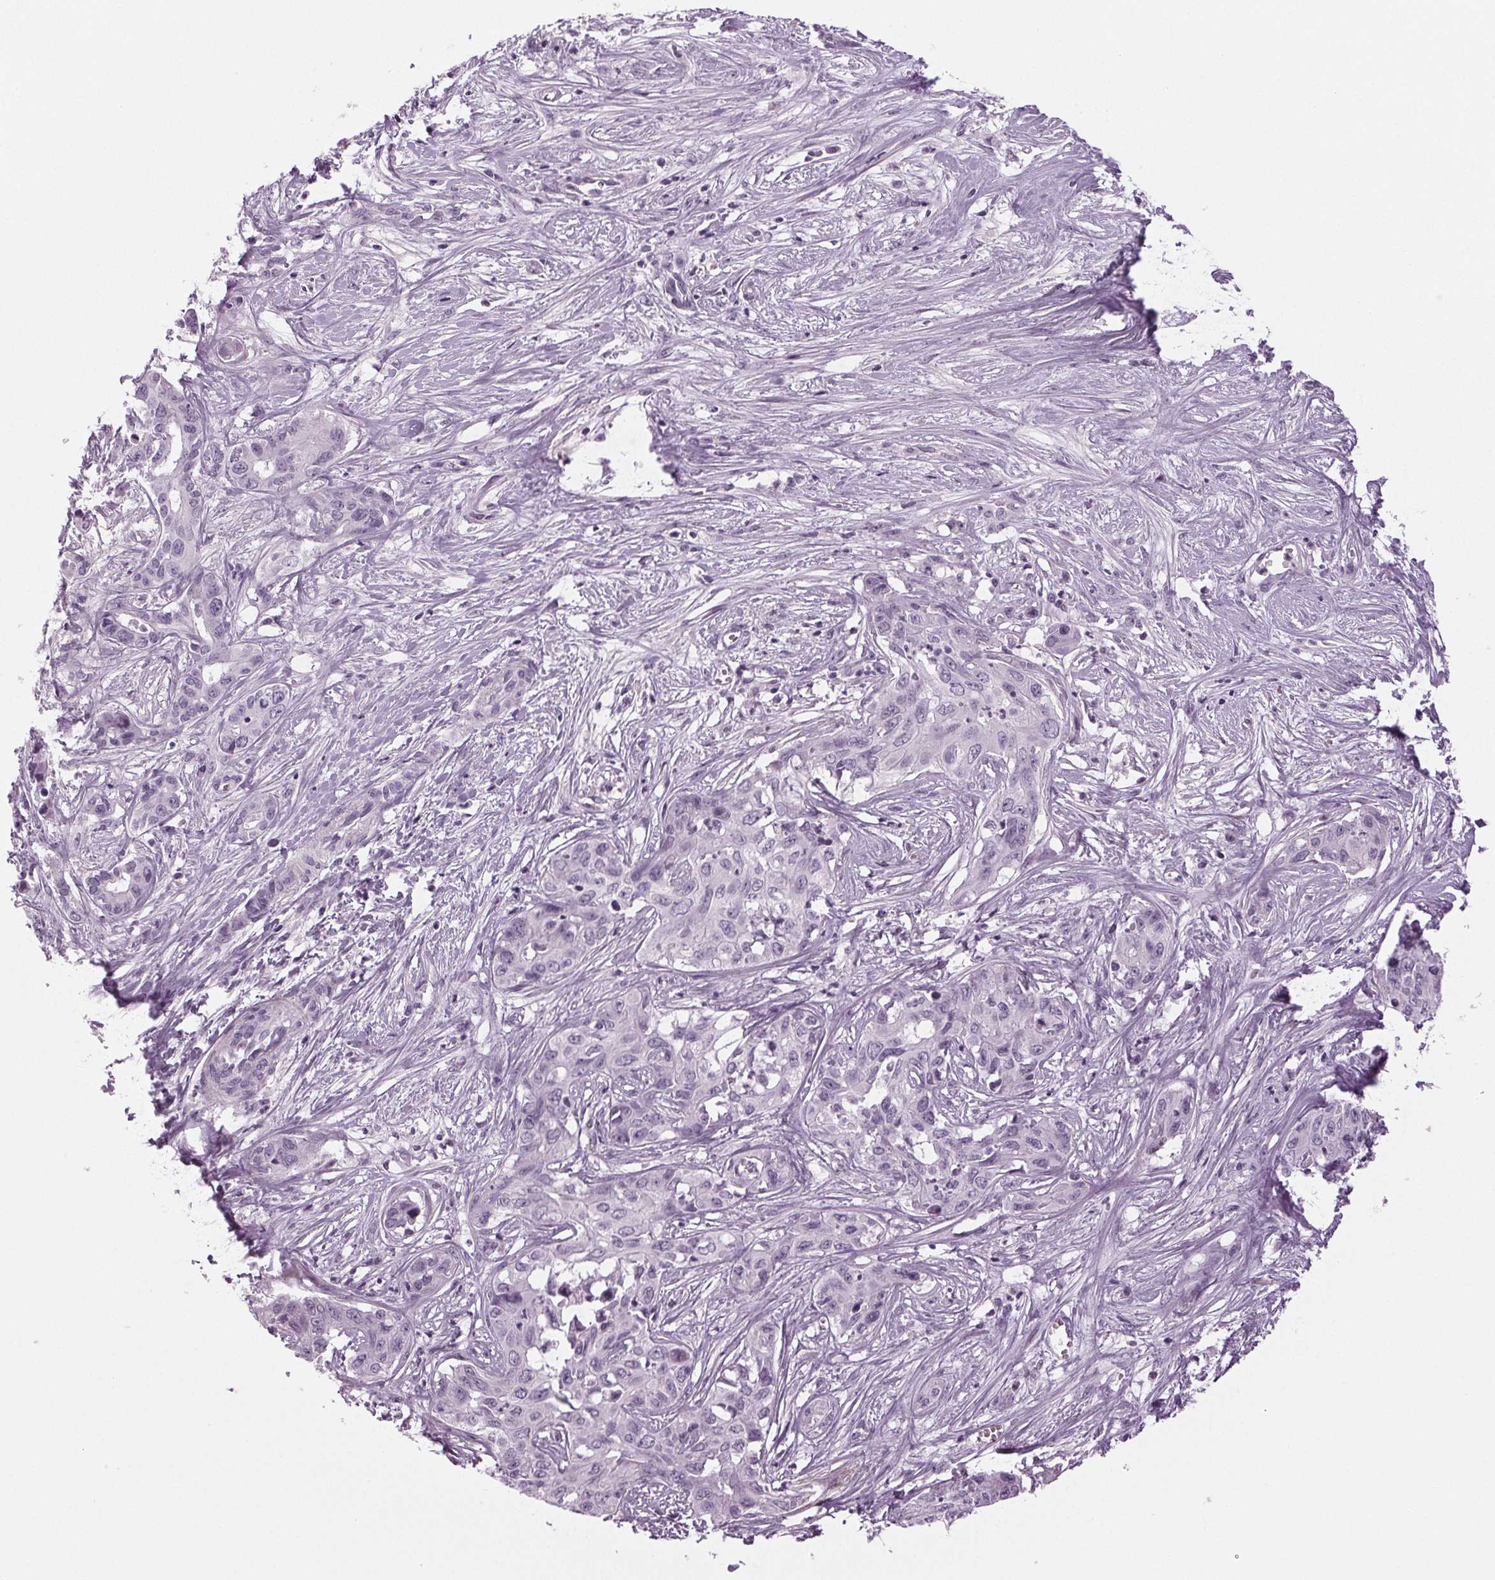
{"staining": {"intensity": "negative", "quantity": "none", "location": "none"}, "tissue": "liver cancer", "cell_type": "Tumor cells", "image_type": "cancer", "snomed": [{"axis": "morphology", "description": "Cholangiocarcinoma"}, {"axis": "topography", "description": "Liver"}], "caption": "DAB (3,3'-diaminobenzidine) immunohistochemical staining of liver cancer (cholangiocarcinoma) displays no significant expression in tumor cells.", "gene": "DNAH12", "patient": {"sex": "female", "age": 65}}